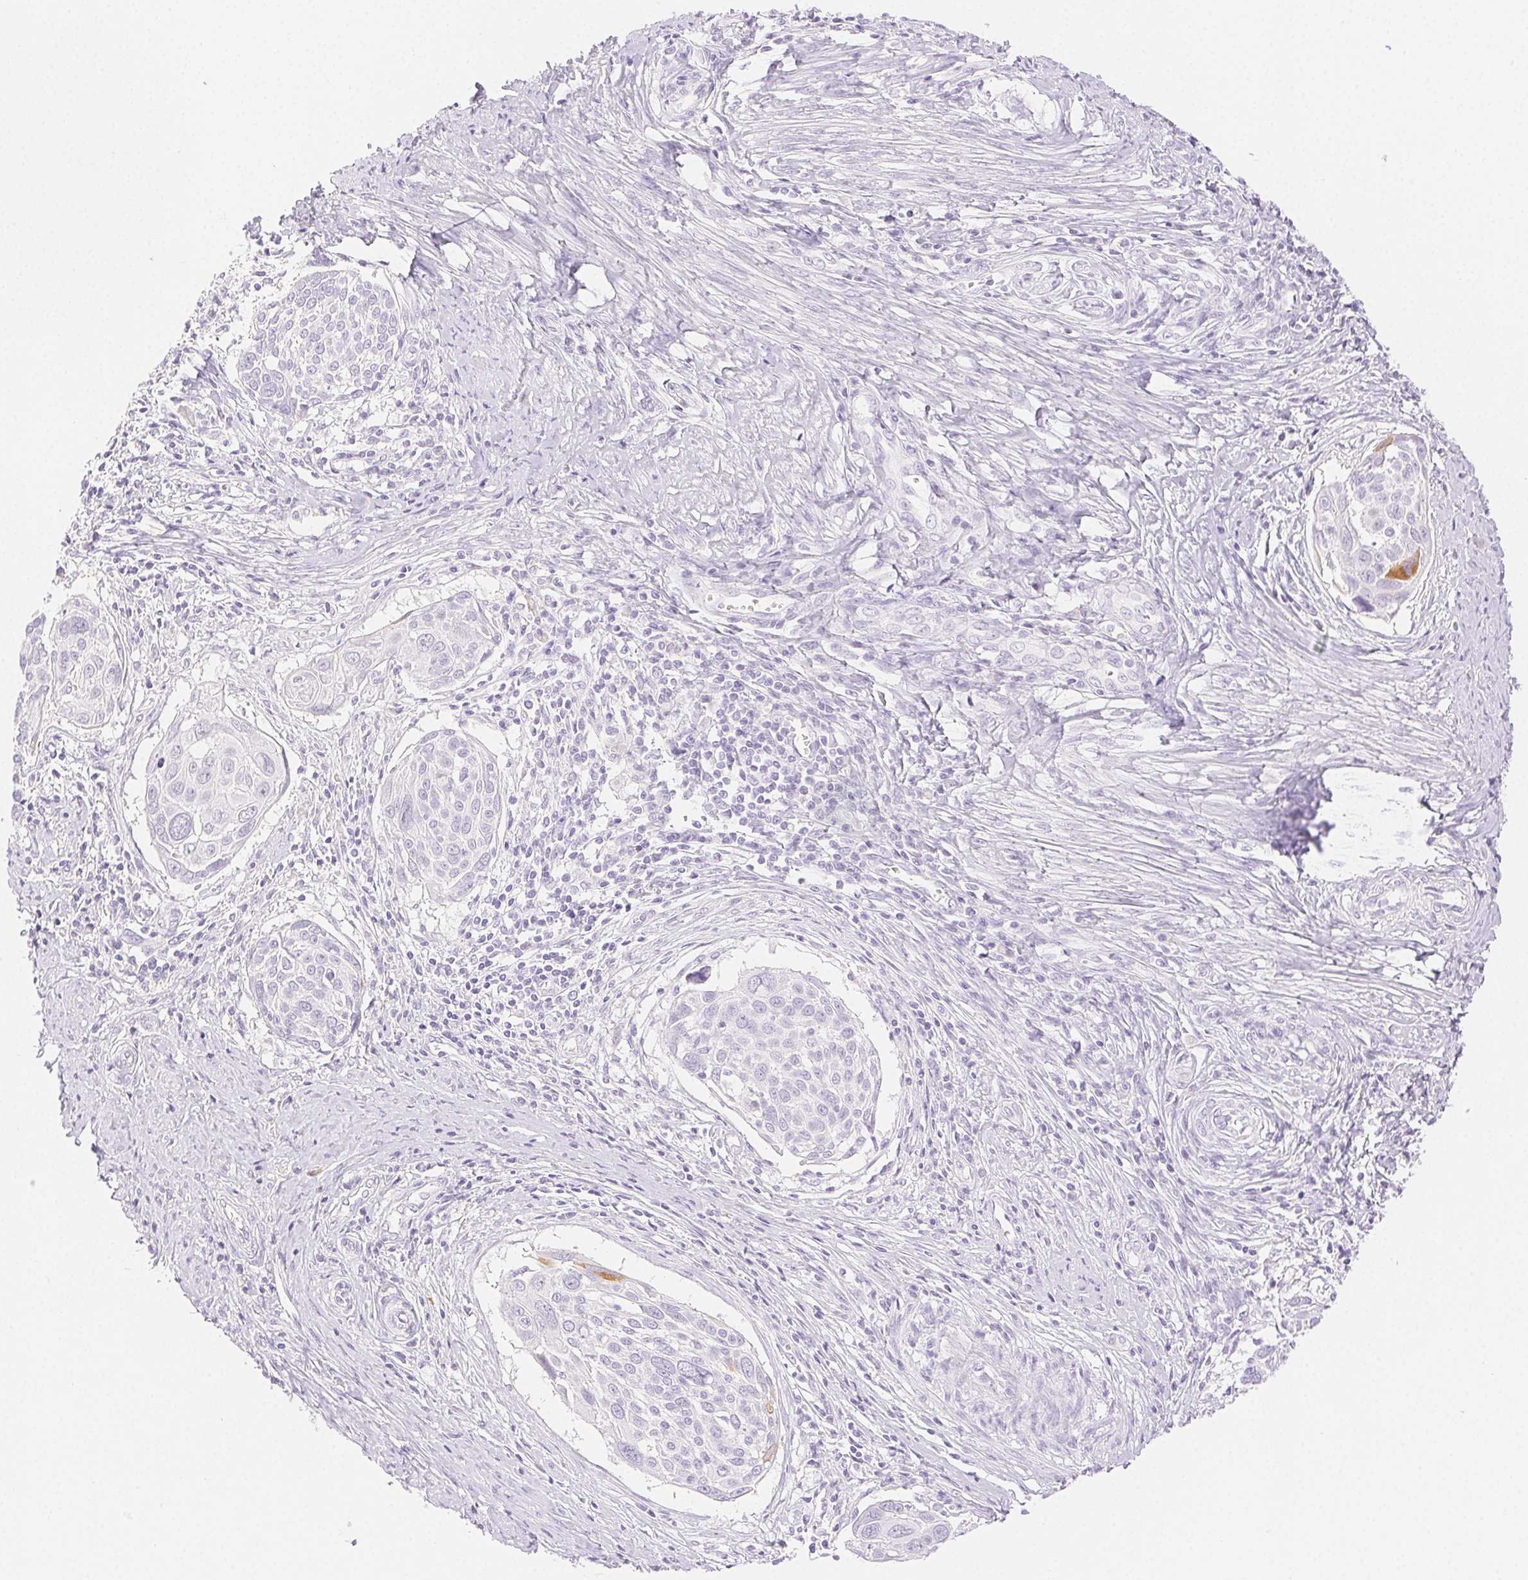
{"staining": {"intensity": "negative", "quantity": "none", "location": "none"}, "tissue": "cervical cancer", "cell_type": "Tumor cells", "image_type": "cancer", "snomed": [{"axis": "morphology", "description": "Squamous cell carcinoma, NOS"}, {"axis": "topography", "description": "Cervix"}], "caption": "Tumor cells show no significant expression in cervical squamous cell carcinoma. (DAB (3,3'-diaminobenzidine) immunohistochemistry visualized using brightfield microscopy, high magnification).", "gene": "SPACA4", "patient": {"sex": "female", "age": 39}}